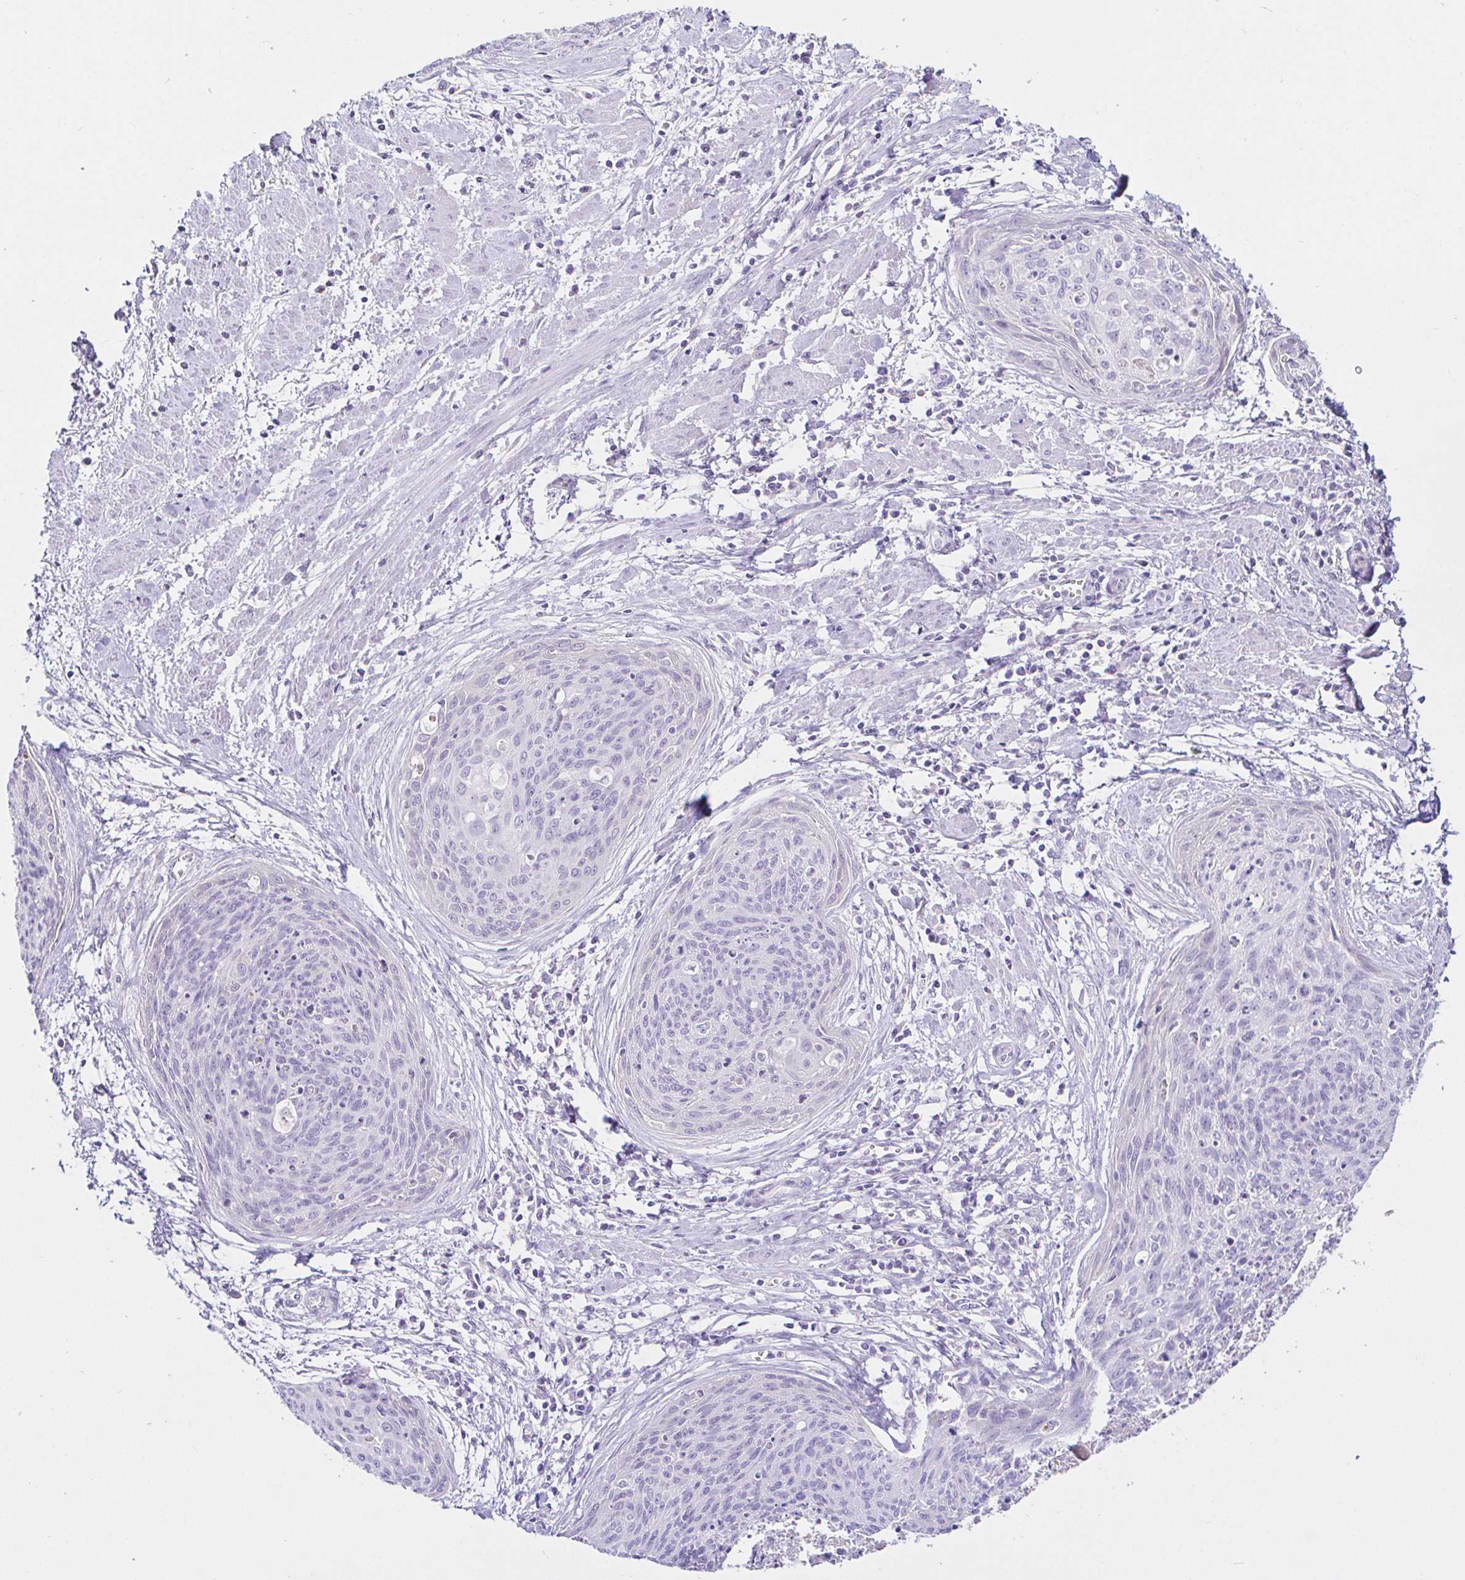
{"staining": {"intensity": "negative", "quantity": "none", "location": "none"}, "tissue": "cervical cancer", "cell_type": "Tumor cells", "image_type": "cancer", "snomed": [{"axis": "morphology", "description": "Squamous cell carcinoma, NOS"}, {"axis": "topography", "description": "Cervix"}], "caption": "A high-resolution photomicrograph shows IHC staining of cervical squamous cell carcinoma, which reveals no significant expression in tumor cells. (DAB (3,3'-diaminobenzidine) immunohistochemistry with hematoxylin counter stain).", "gene": "SAA4", "patient": {"sex": "female", "age": 55}}